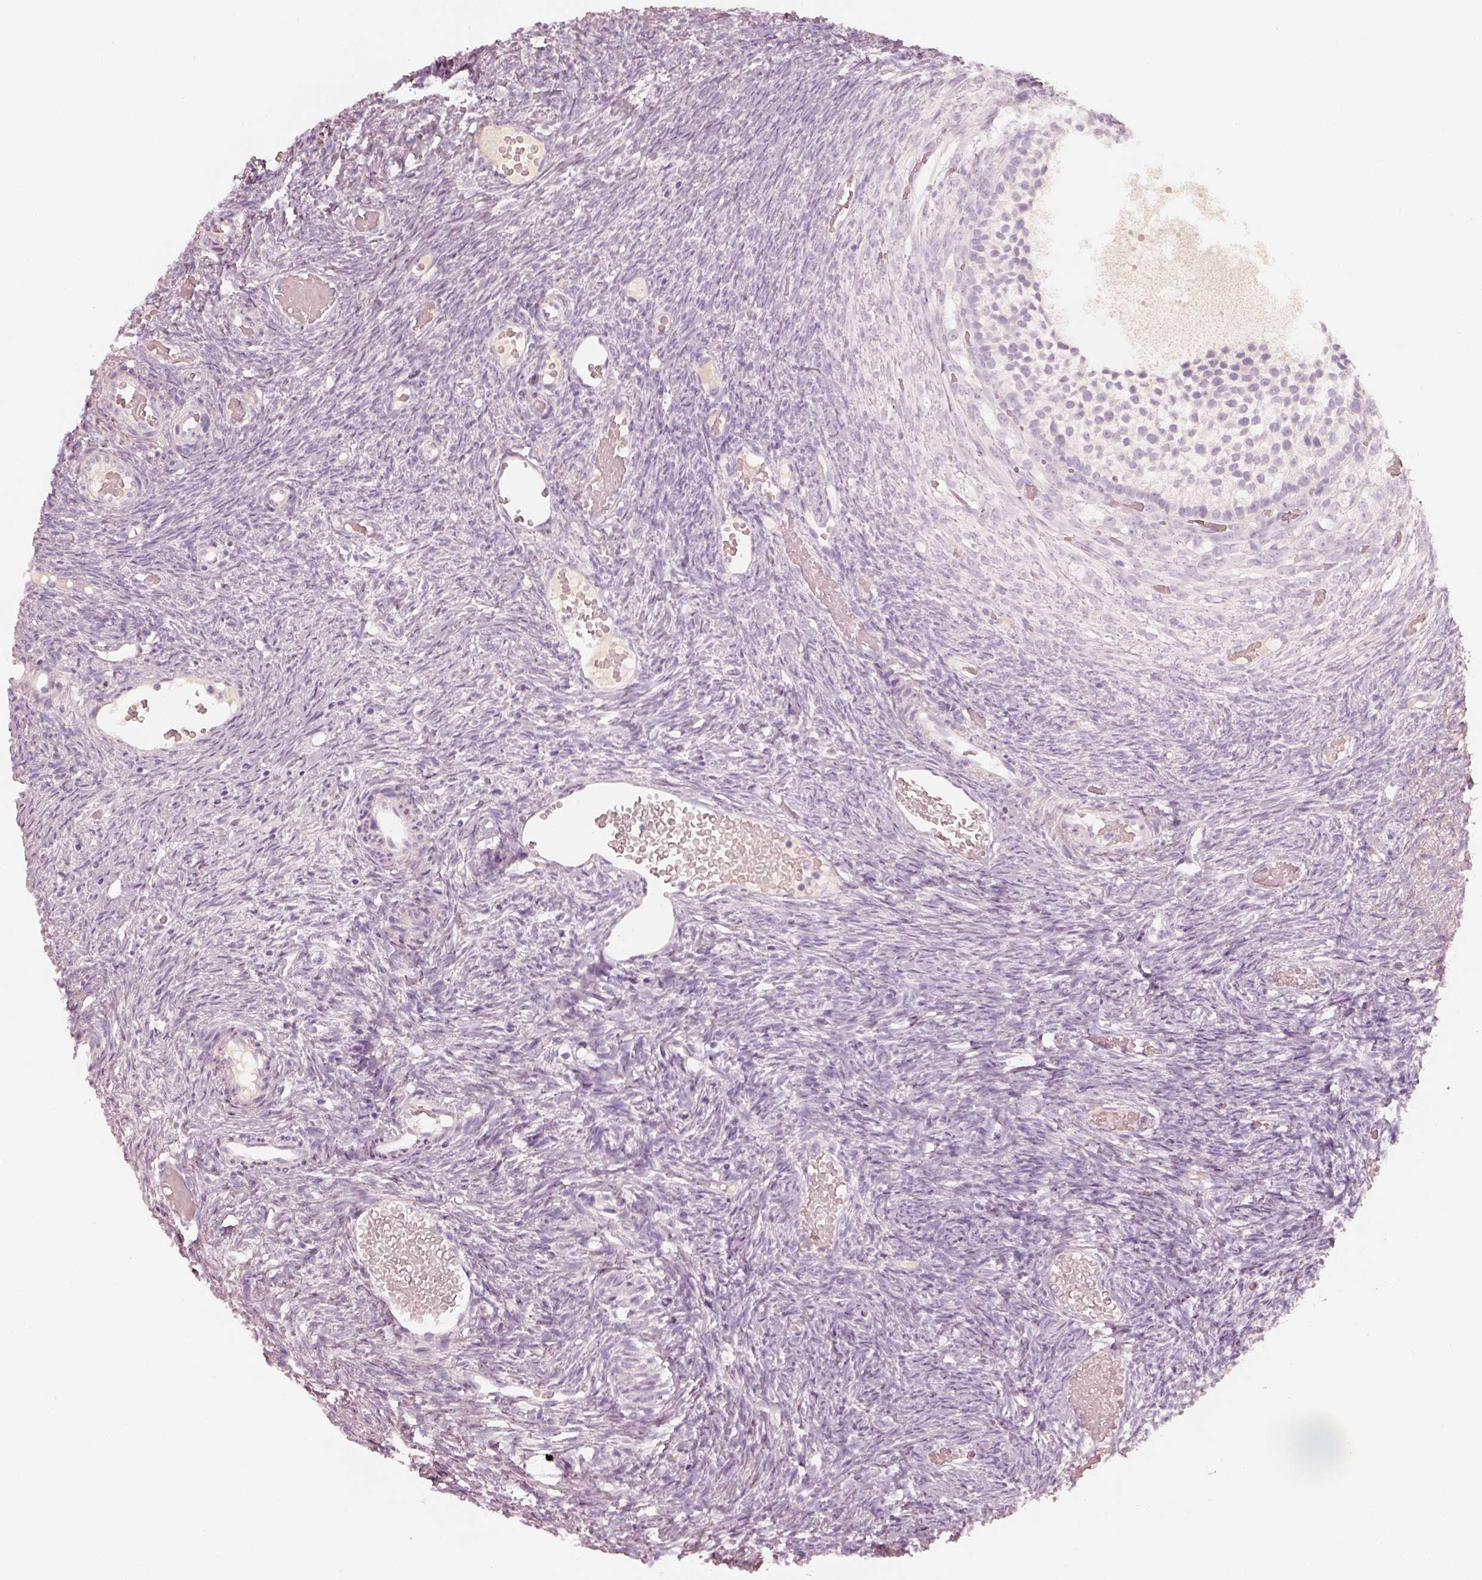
{"staining": {"intensity": "negative", "quantity": "none", "location": "none"}, "tissue": "ovary", "cell_type": "Follicle cells", "image_type": "normal", "snomed": [{"axis": "morphology", "description": "Normal tissue, NOS"}, {"axis": "topography", "description": "Ovary"}], "caption": "Follicle cells show no significant protein staining in benign ovary.", "gene": "KRT82", "patient": {"sex": "female", "age": 39}}